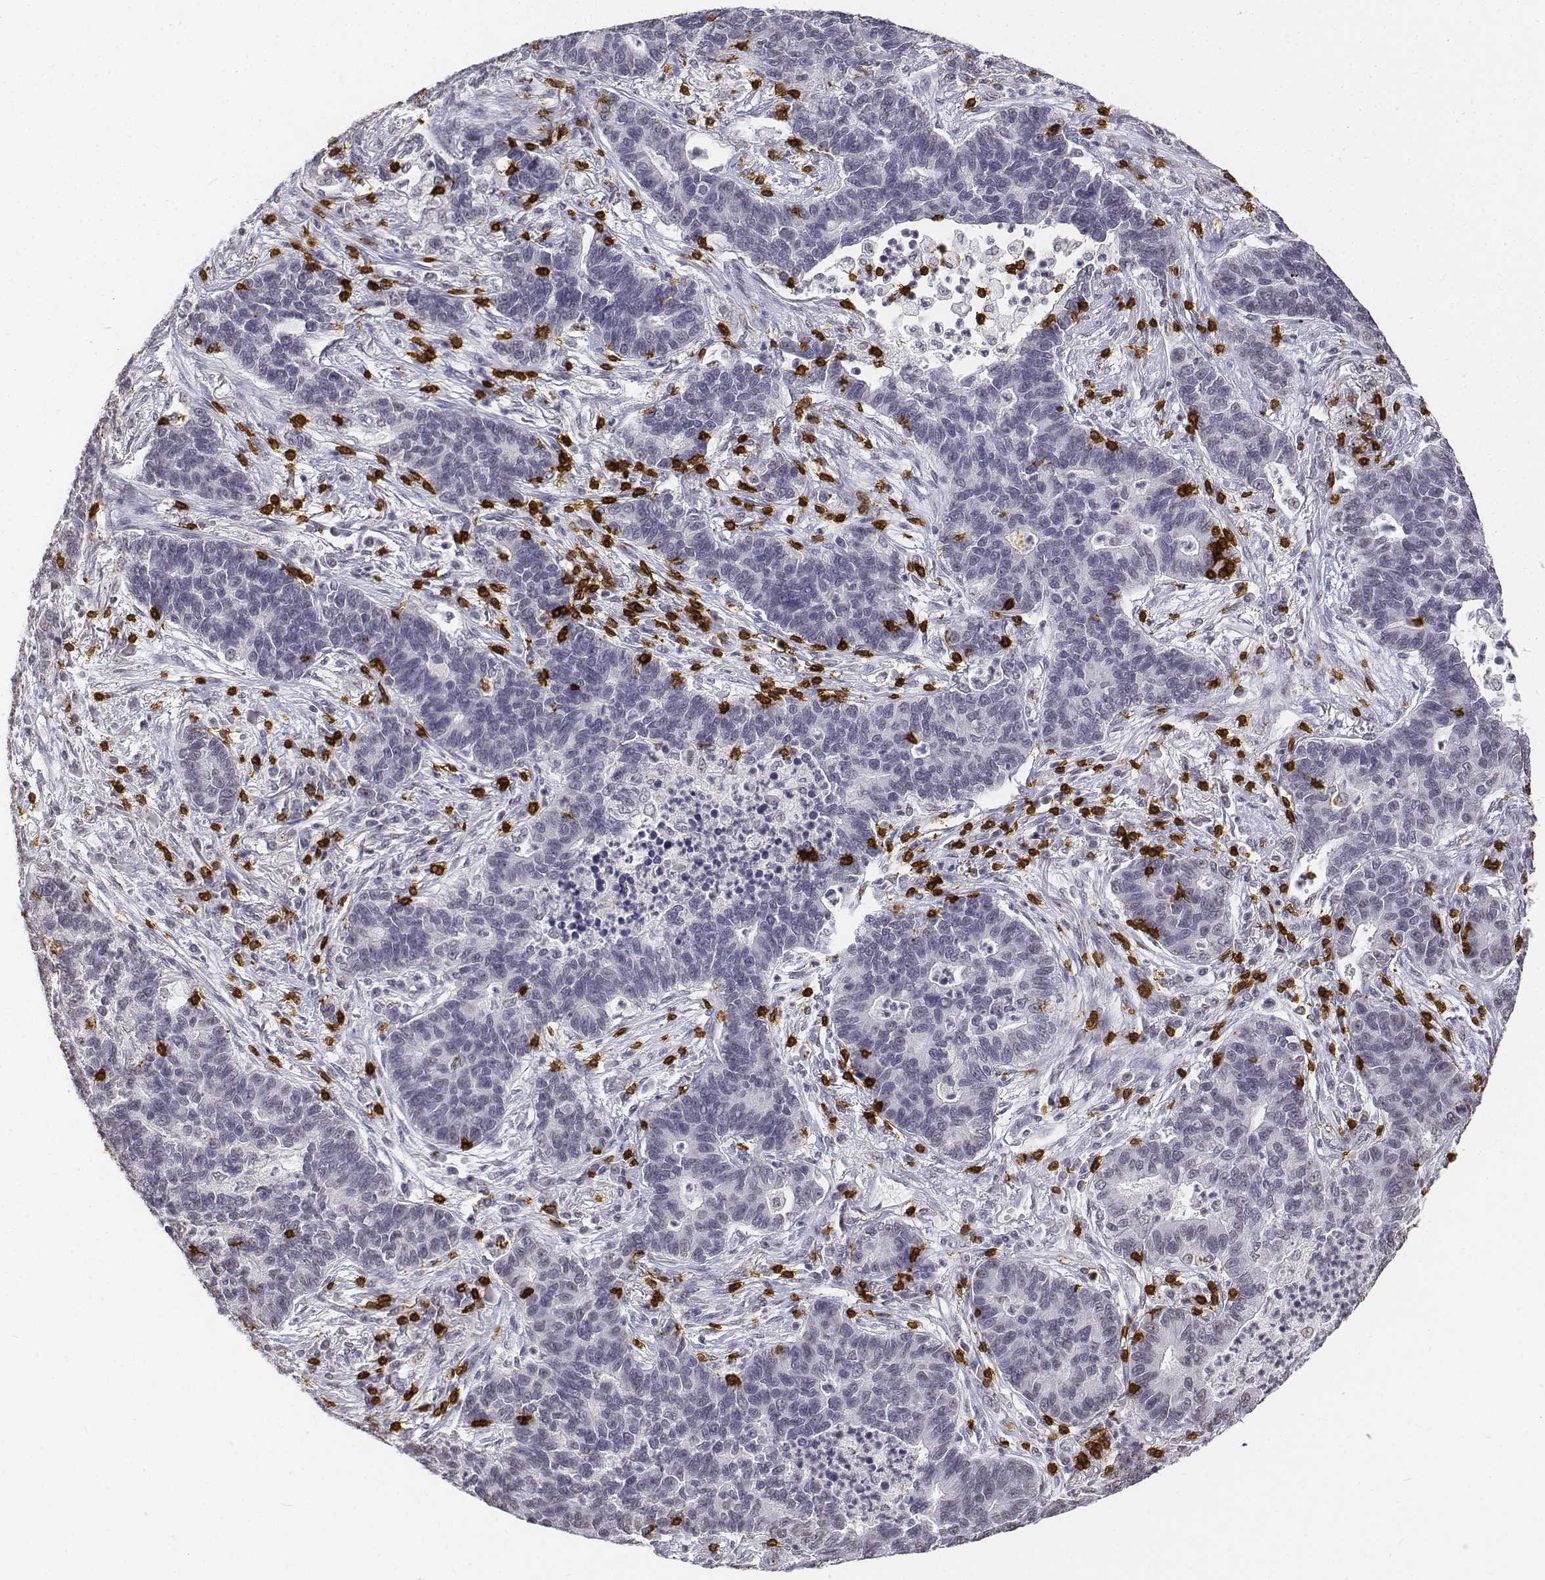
{"staining": {"intensity": "negative", "quantity": "none", "location": "none"}, "tissue": "lung cancer", "cell_type": "Tumor cells", "image_type": "cancer", "snomed": [{"axis": "morphology", "description": "Adenocarcinoma, NOS"}, {"axis": "topography", "description": "Lung"}], "caption": "Immunohistochemistry image of neoplastic tissue: human adenocarcinoma (lung) stained with DAB (3,3'-diaminobenzidine) reveals no significant protein expression in tumor cells.", "gene": "CD3E", "patient": {"sex": "female", "age": 57}}